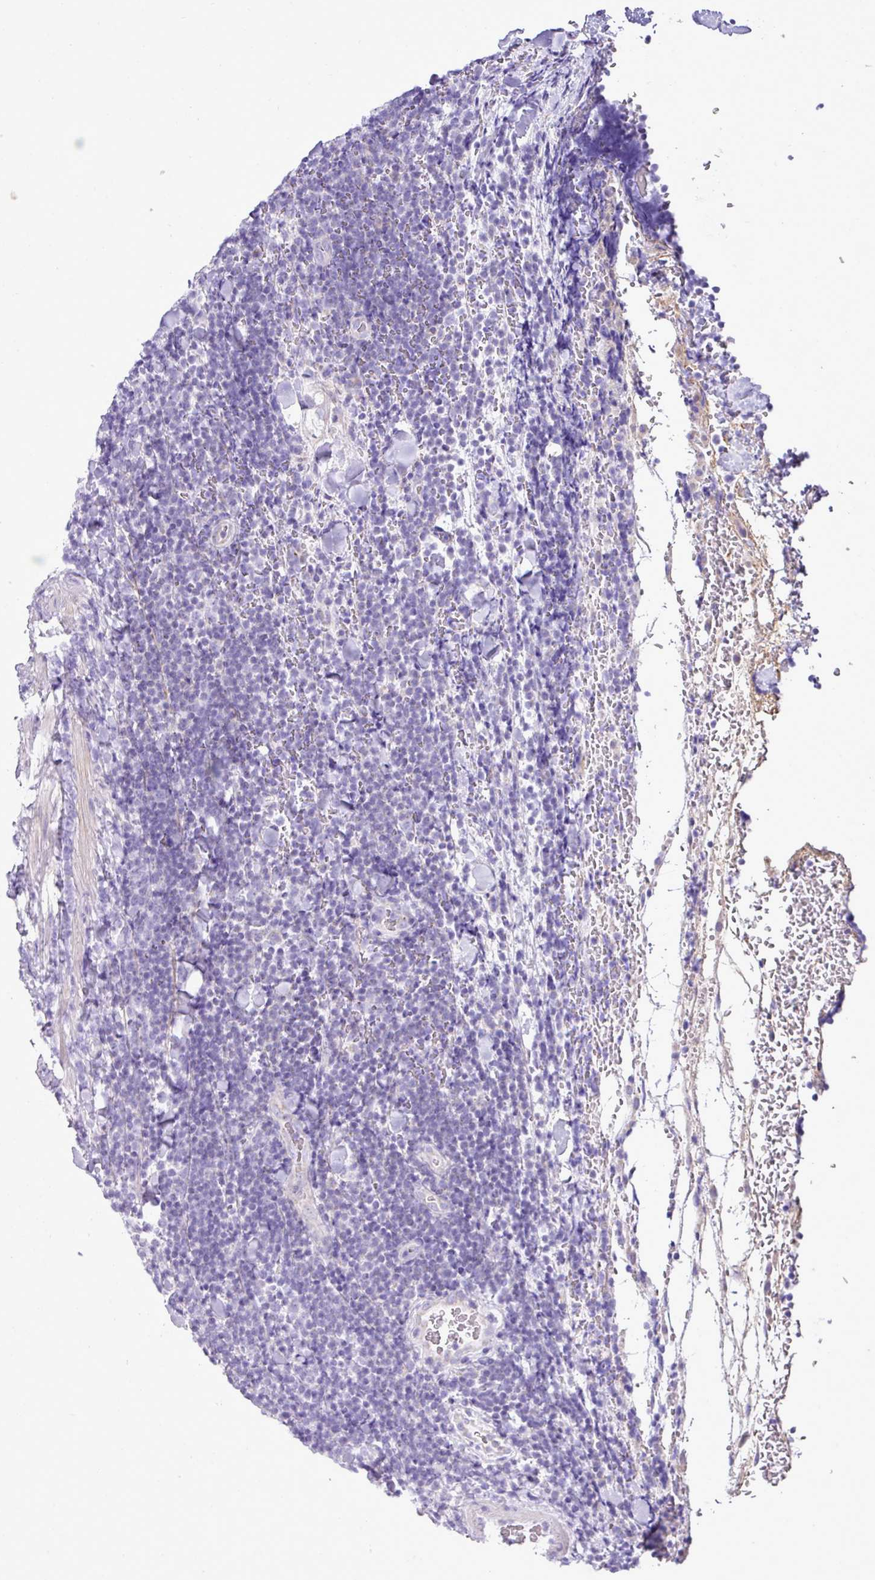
{"staining": {"intensity": "negative", "quantity": "none", "location": "none"}, "tissue": "lymphoma", "cell_type": "Tumor cells", "image_type": "cancer", "snomed": [{"axis": "morphology", "description": "Malignant lymphoma, non-Hodgkin's type, Low grade"}, {"axis": "topography", "description": "Lymph node"}], "caption": "High magnification brightfield microscopy of lymphoma stained with DAB (brown) and counterstained with hematoxylin (blue): tumor cells show no significant positivity.", "gene": "PGAP4", "patient": {"sex": "male", "age": 66}}